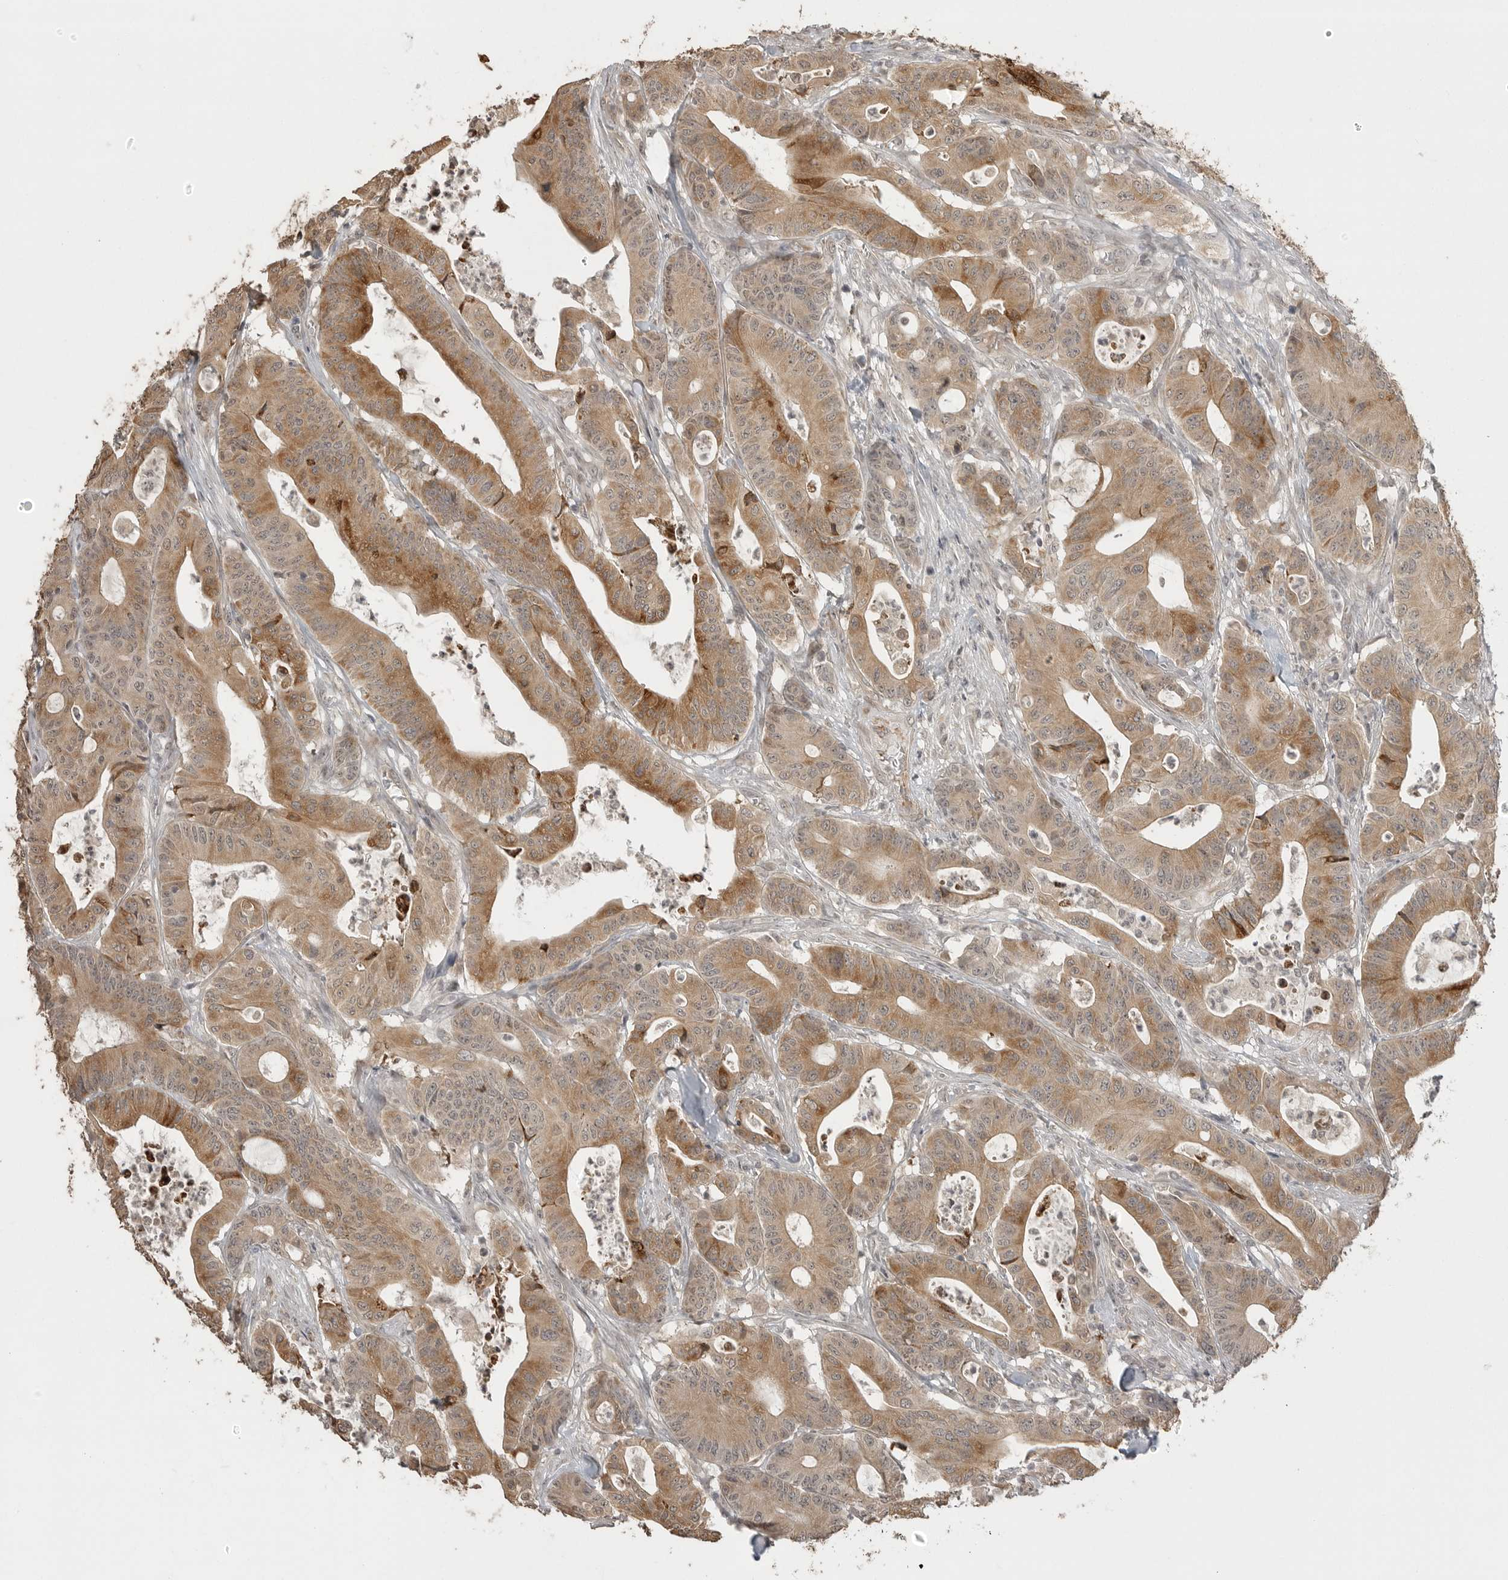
{"staining": {"intensity": "moderate", "quantity": ">75%", "location": "cytoplasmic/membranous"}, "tissue": "colorectal cancer", "cell_type": "Tumor cells", "image_type": "cancer", "snomed": [{"axis": "morphology", "description": "Adenocarcinoma, NOS"}, {"axis": "topography", "description": "Colon"}], "caption": "Human adenocarcinoma (colorectal) stained with a protein marker demonstrates moderate staining in tumor cells.", "gene": "SMG8", "patient": {"sex": "female", "age": 84}}